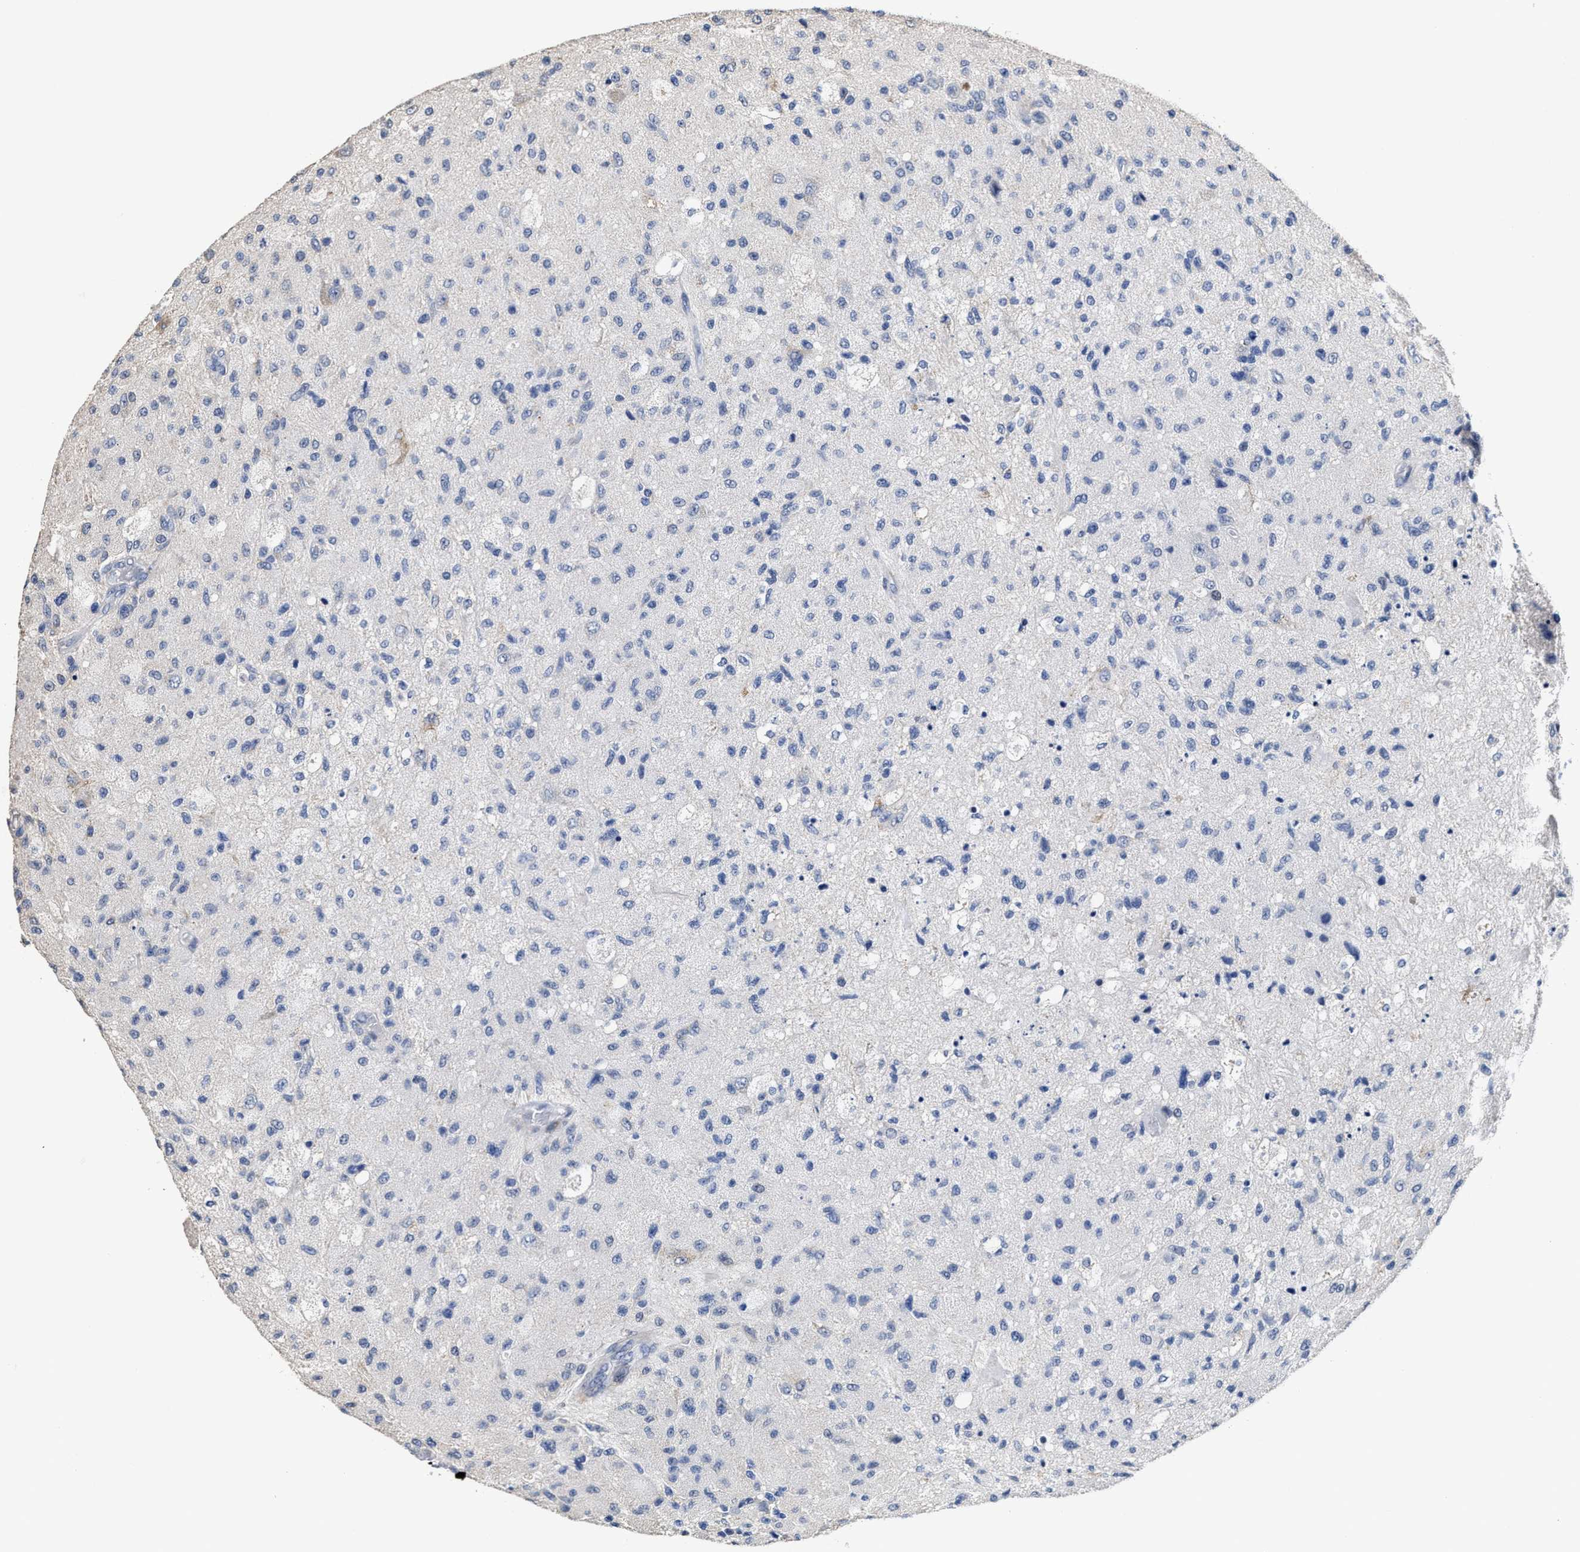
{"staining": {"intensity": "negative", "quantity": "none", "location": "none"}, "tissue": "glioma", "cell_type": "Tumor cells", "image_type": "cancer", "snomed": [{"axis": "morphology", "description": "Normal tissue, NOS"}, {"axis": "morphology", "description": "Glioma, malignant, High grade"}, {"axis": "topography", "description": "Cerebral cortex"}], "caption": "Glioma was stained to show a protein in brown. There is no significant expression in tumor cells.", "gene": "ZFAT", "patient": {"sex": "male", "age": 77}}